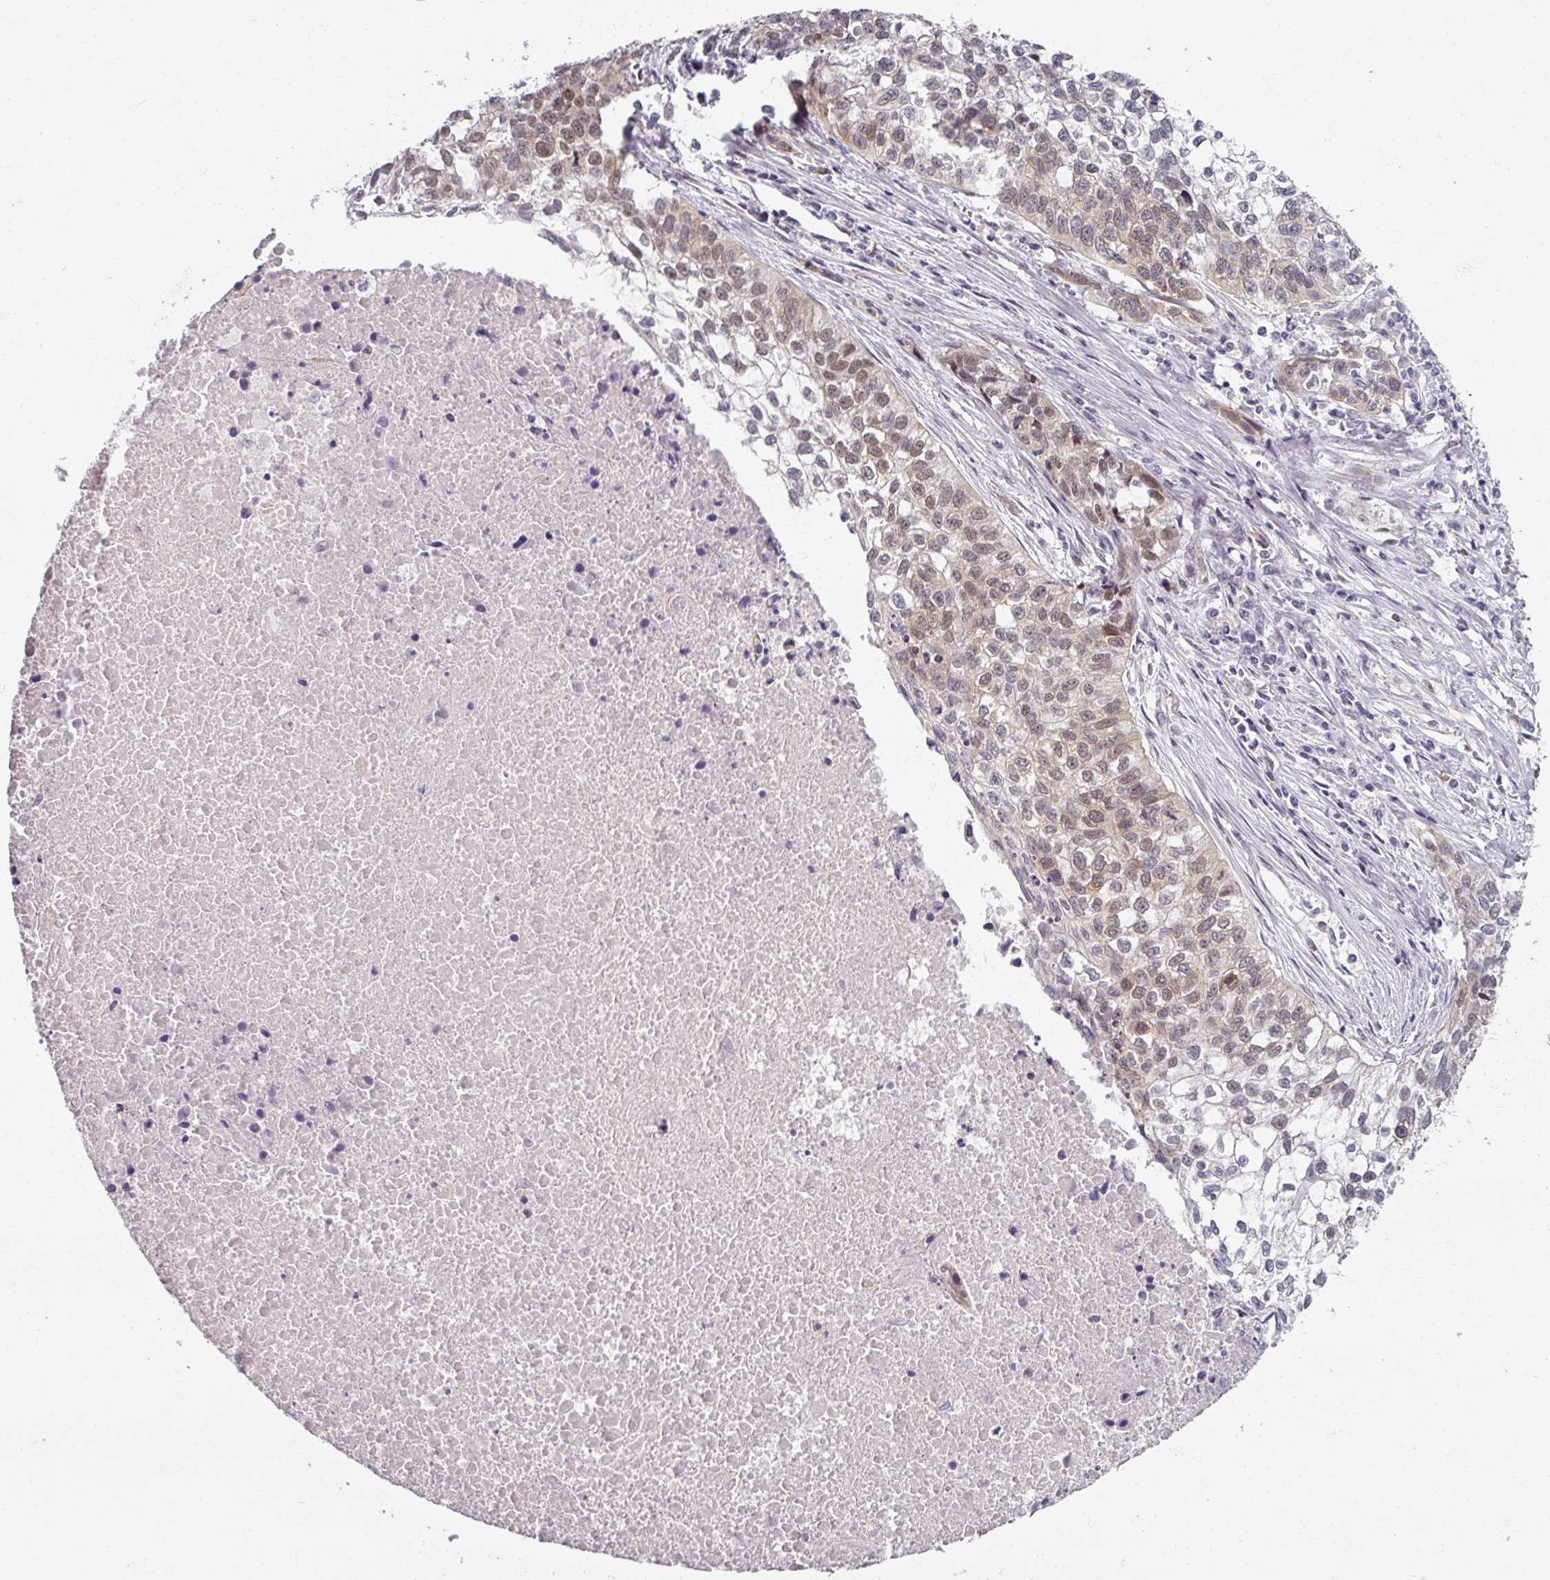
{"staining": {"intensity": "moderate", "quantity": "25%-75%", "location": "nuclear"}, "tissue": "lung cancer", "cell_type": "Tumor cells", "image_type": "cancer", "snomed": [{"axis": "morphology", "description": "Squamous cell carcinoma, NOS"}, {"axis": "topography", "description": "Lung"}], "caption": "Human lung cancer (squamous cell carcinoma) stained with a brown dye reveals moderate nuclear positive expression in approximately 25%-75% of tumor cells.", "gene": "RIPOR3", "patient": {"sex": "male", "age": 74}}